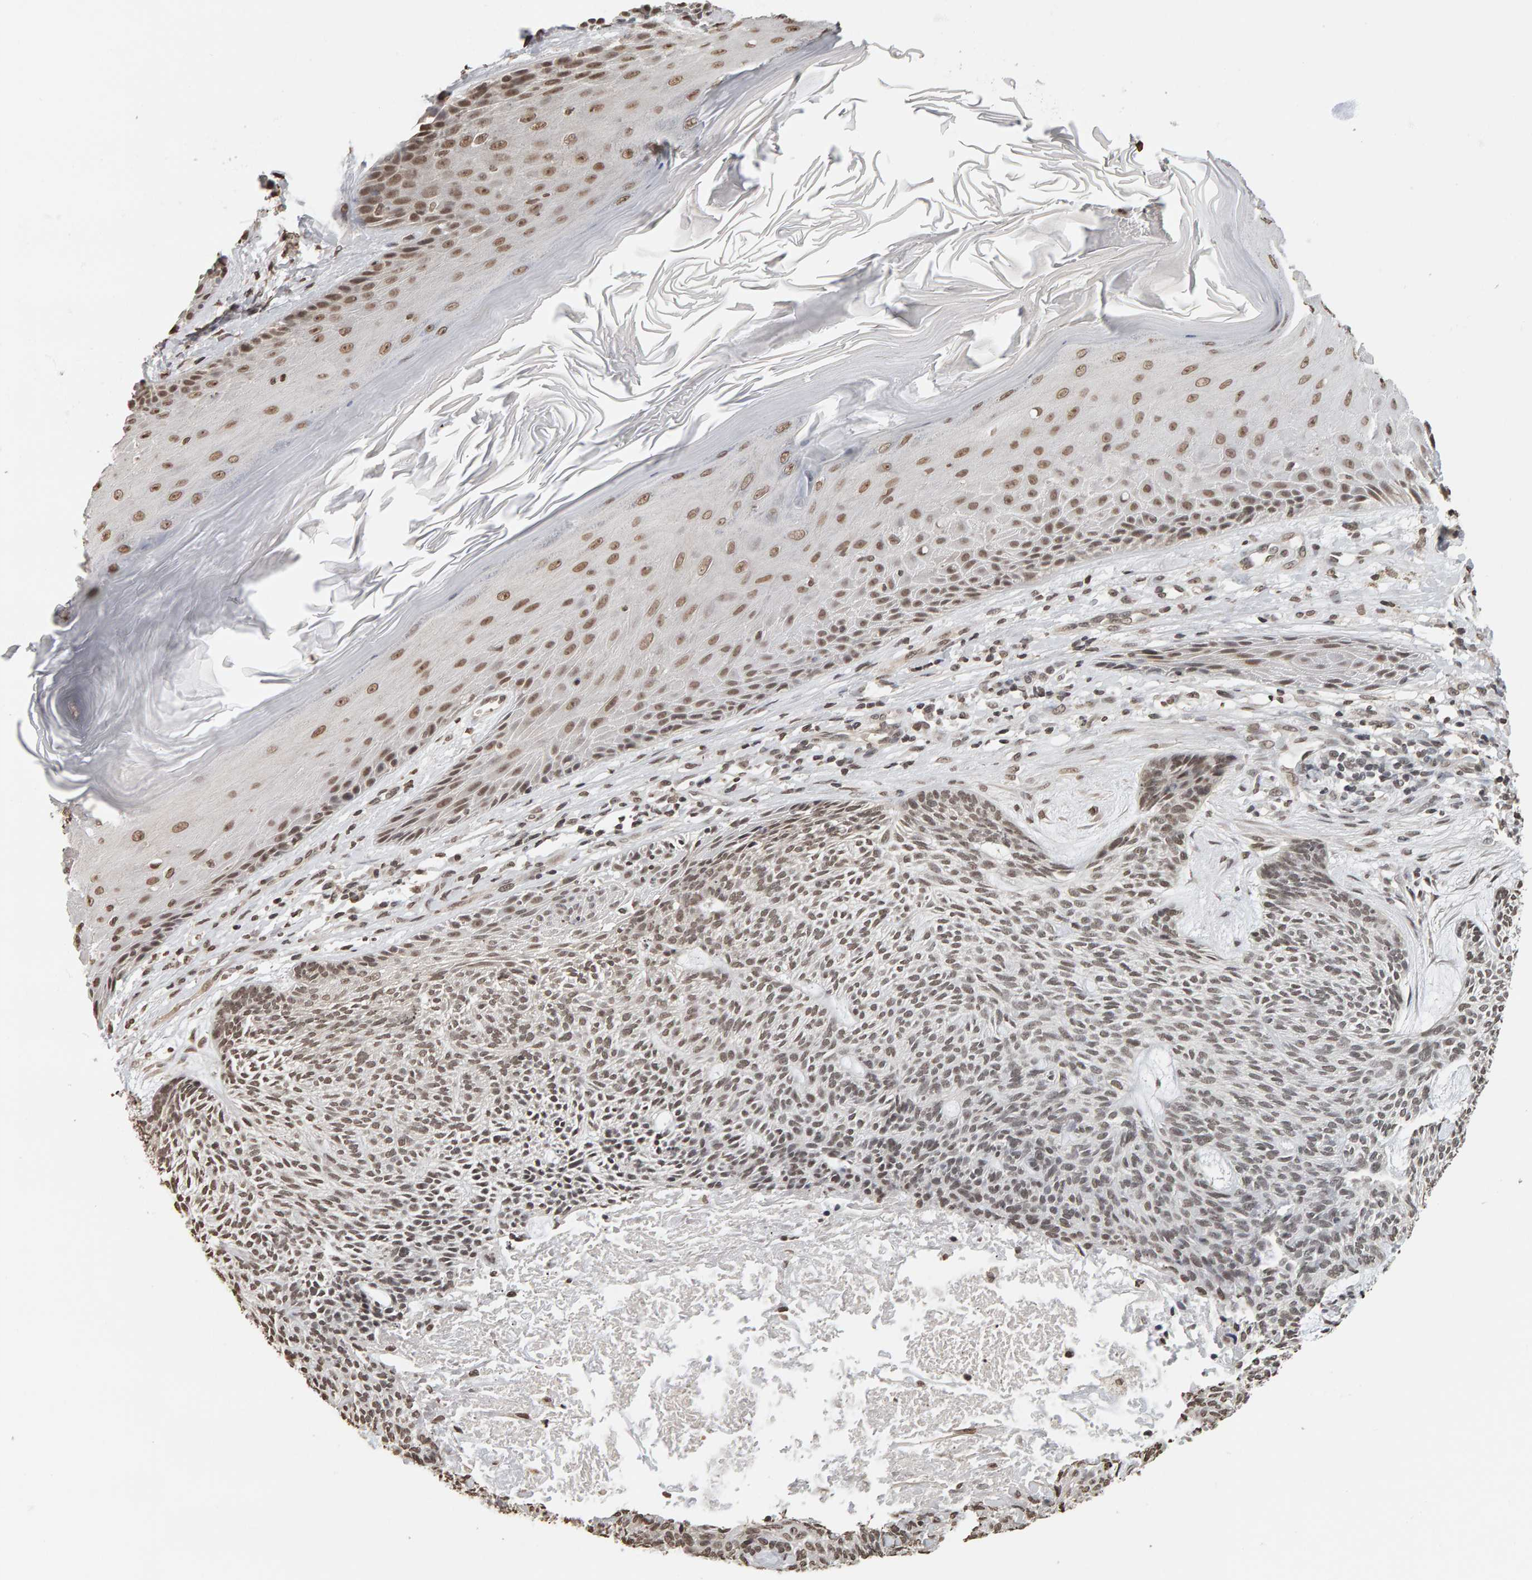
{"staining": {"intensity": "weak", "quantity": ">75%", "location": "nuclear"}, "tissue": "skin cancer", "cell_type": "Tumor cells", "image_type": "cancer", "snomed": [{"axis": "morphology", "description": "Basal cell carcinoma"}, {"axis": "topography", "description": "Skin"}], "caption": "Immunohistochemistry staining of skin cancer (basal cell carcinoma), which reveals low levels of weak nuclear positivity in approximately >75% of tumor cells indicating weak nuclear protein positivity. The staining was performed using DAB (brown) for protein detection and nuclei were counterstained in hematoxylin (blue).", "gene": "AFF4", "patient": {"sex": "male", "age": 55}}